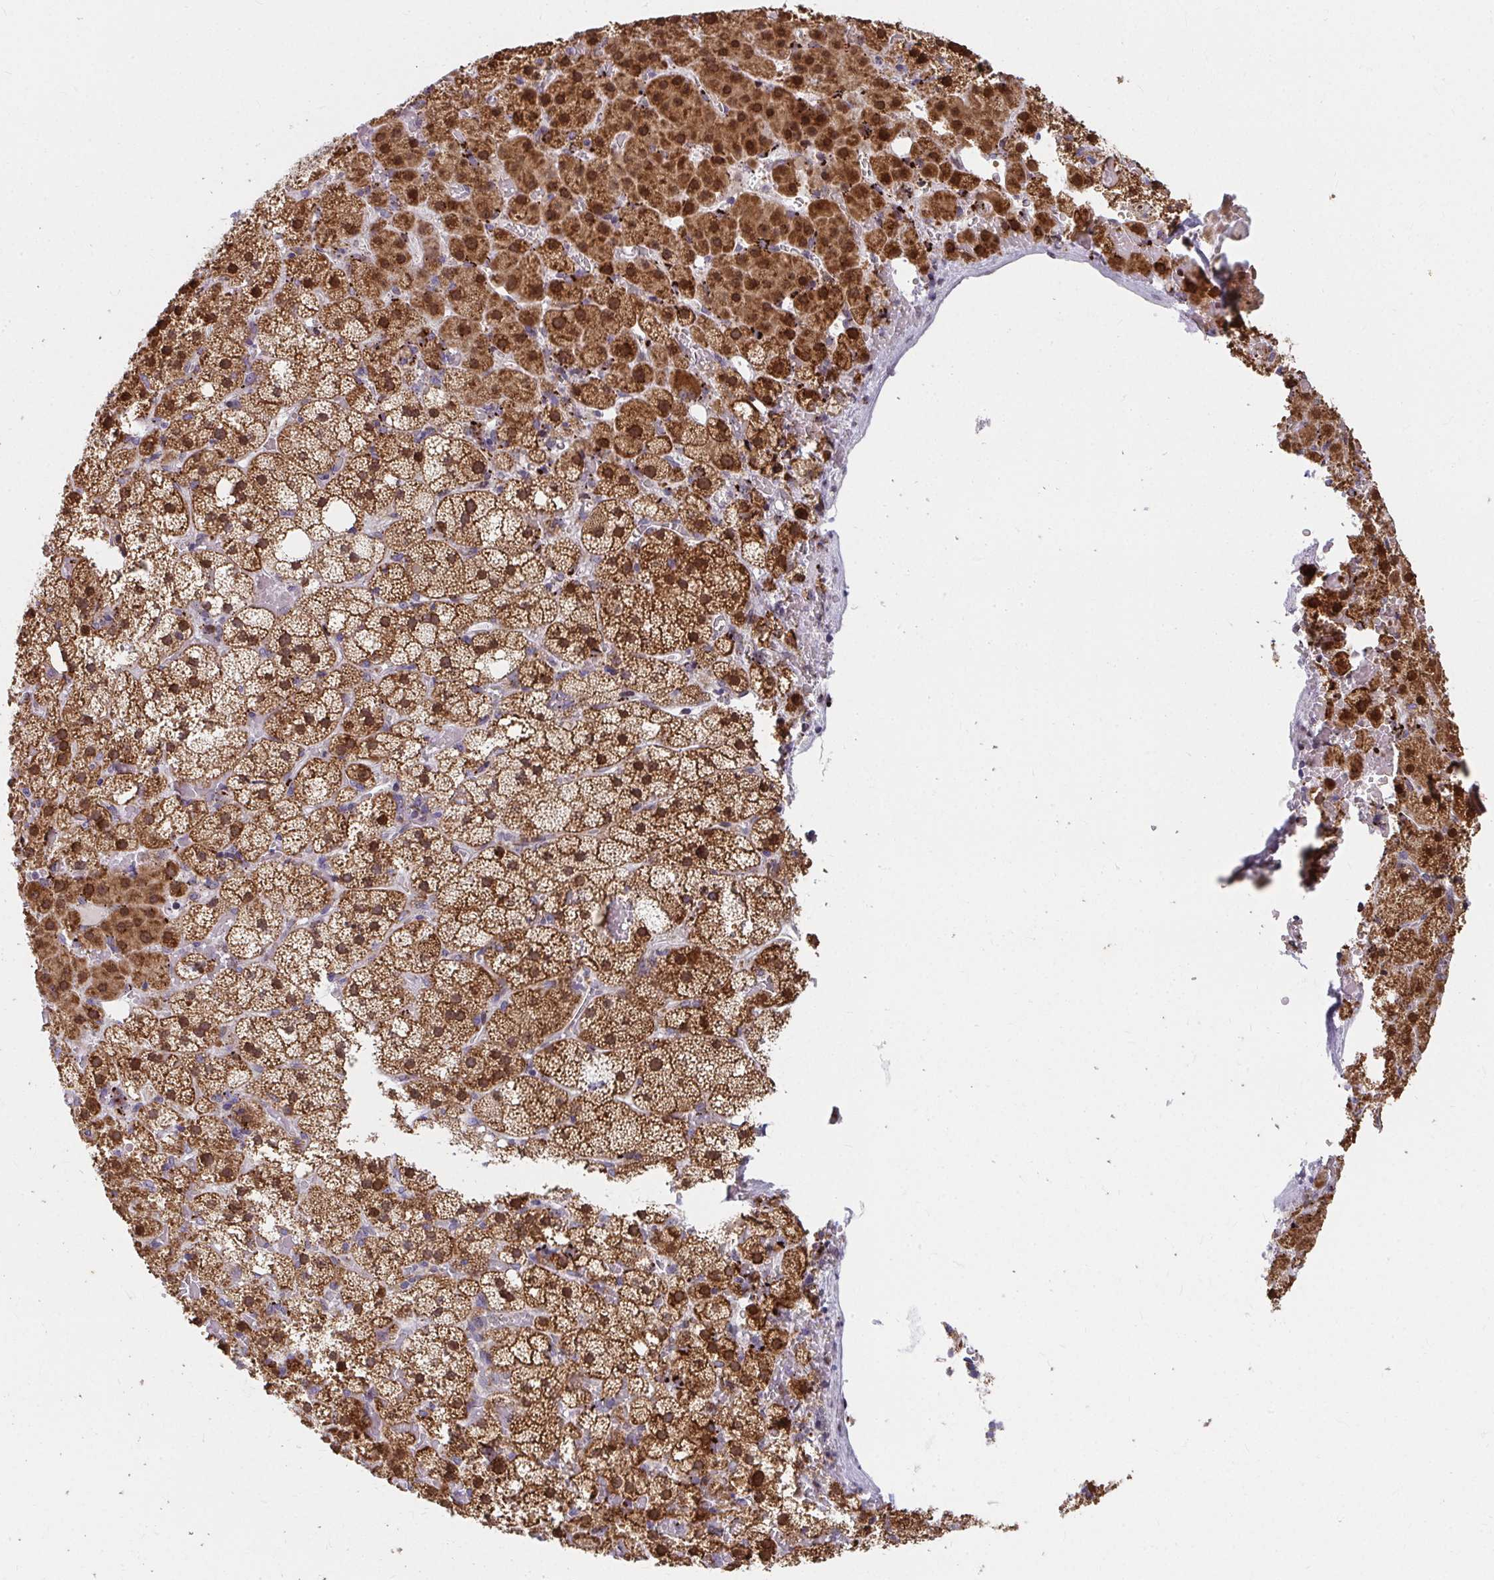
{"staining": {"intensity": "strong", "quantity": ">75%", "location": "cytoplasmic/membranous"}, "tissue": "adrenal gland", "cell_type": "Glandular cells", "image_type": "normal", "snomed": [{"axis": "morphology", "description": "Normal tissue, NOS"}, {"axis": "topography", "description": "Adrenal gland"}], "caption": "Adrenal gland stained for a protein (brown) demonstrates strong cytoplasmic/membranous positive expression in approximately >75% of glandular cells.", "gene": "EXOC5", "patient": {"sex": "male", "age": 53}}